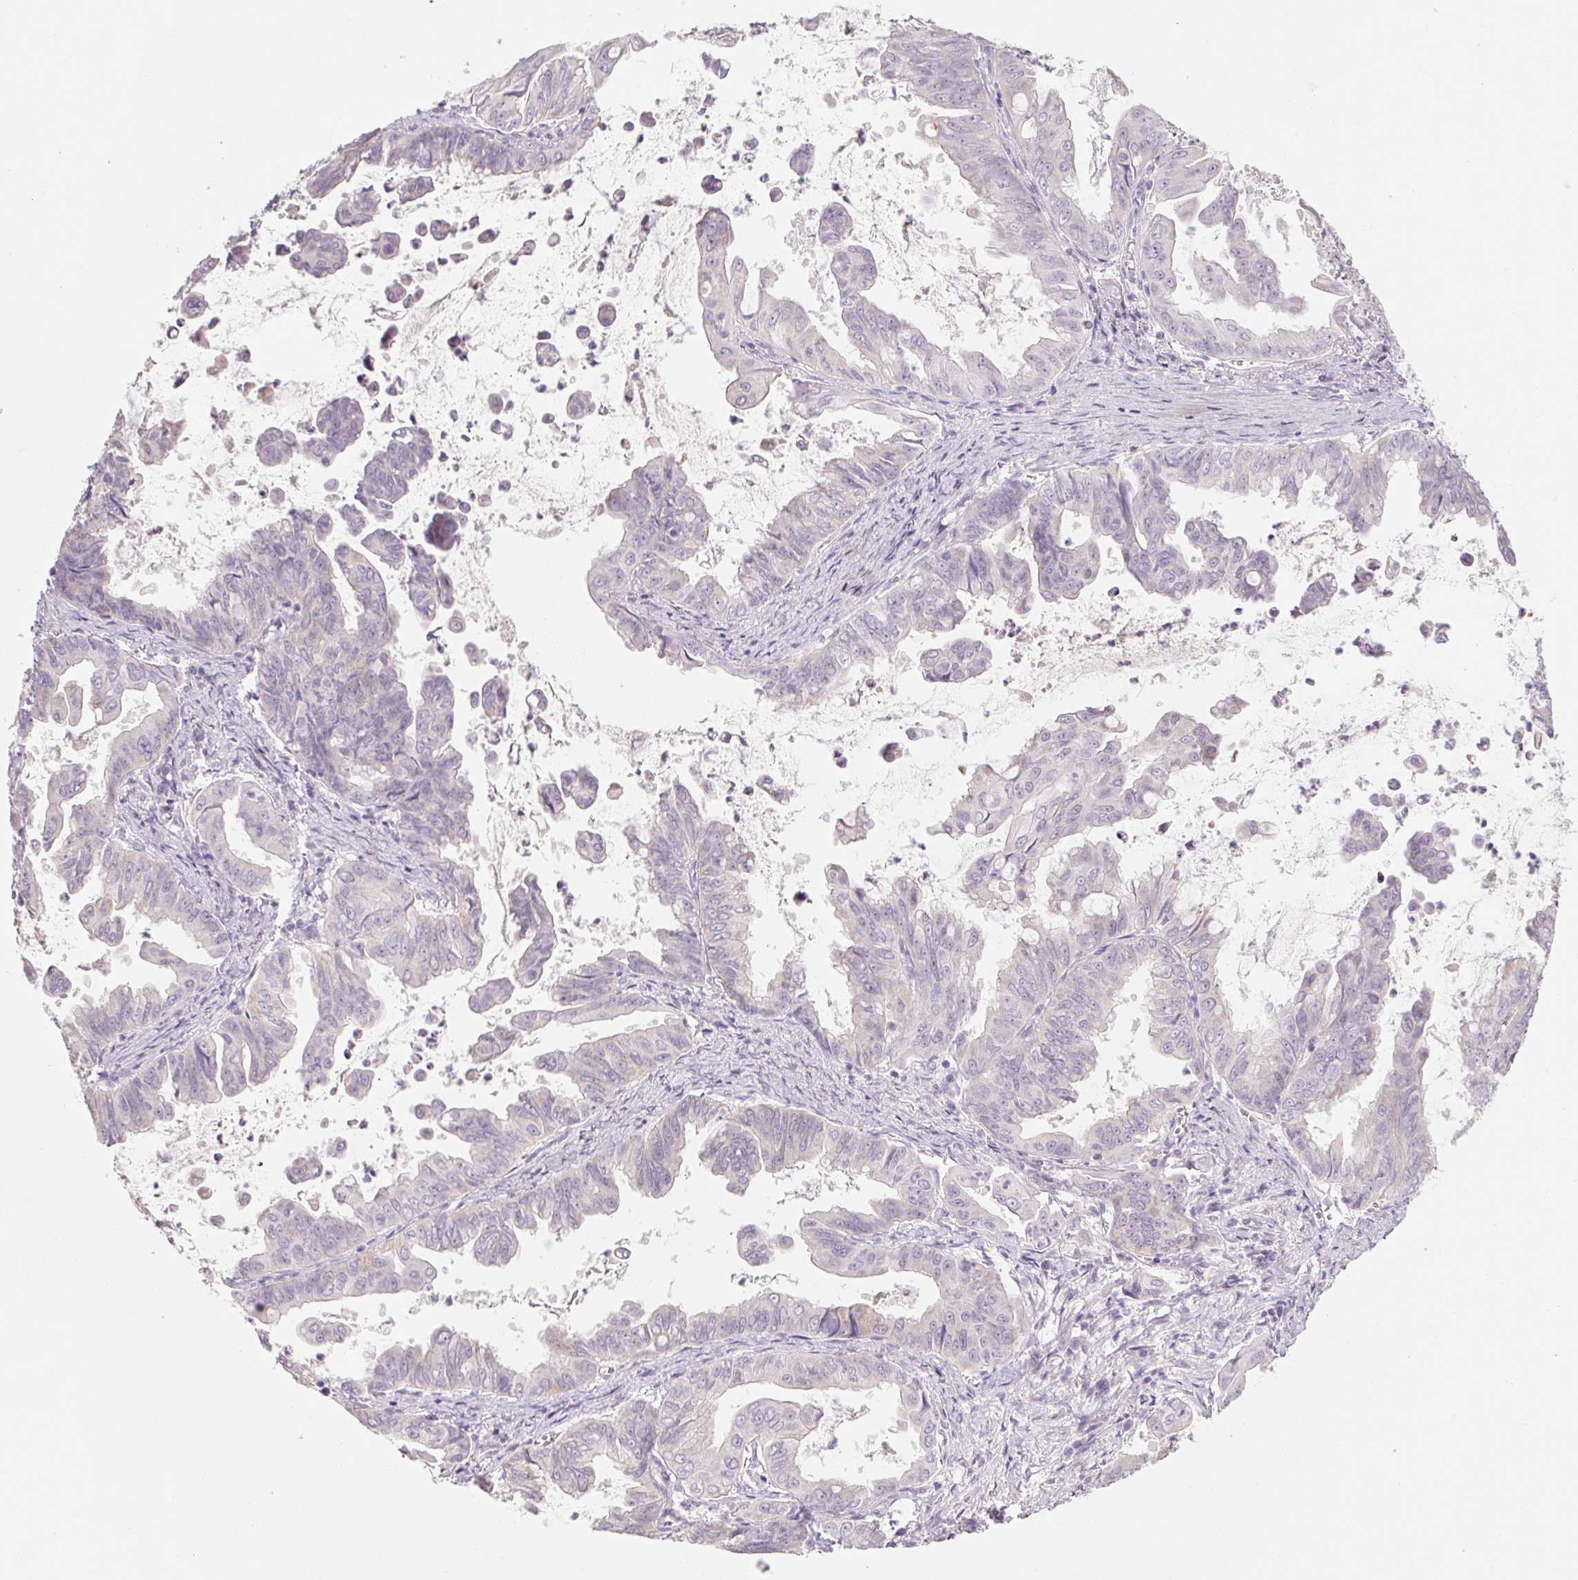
{"staining": {"intensity": "negative", "quantity": "none", "location": "none"}, "tissue": "stomach cancer", "cell_type": "Tumor cells", "image_type": "cancer", "snomed": [{"axis": "morphology", "description": "Adenocarcinoma, NOS"}, {"axis": "topography", "description": "Stomach, upper"}], "caption": "DAB immunohistochemical staining of adenocarcinoma (stomach) reveals no significant expression in tumor cells.", "gene": "POU1F1", "patient": {"sex": "male", "age": 80}}